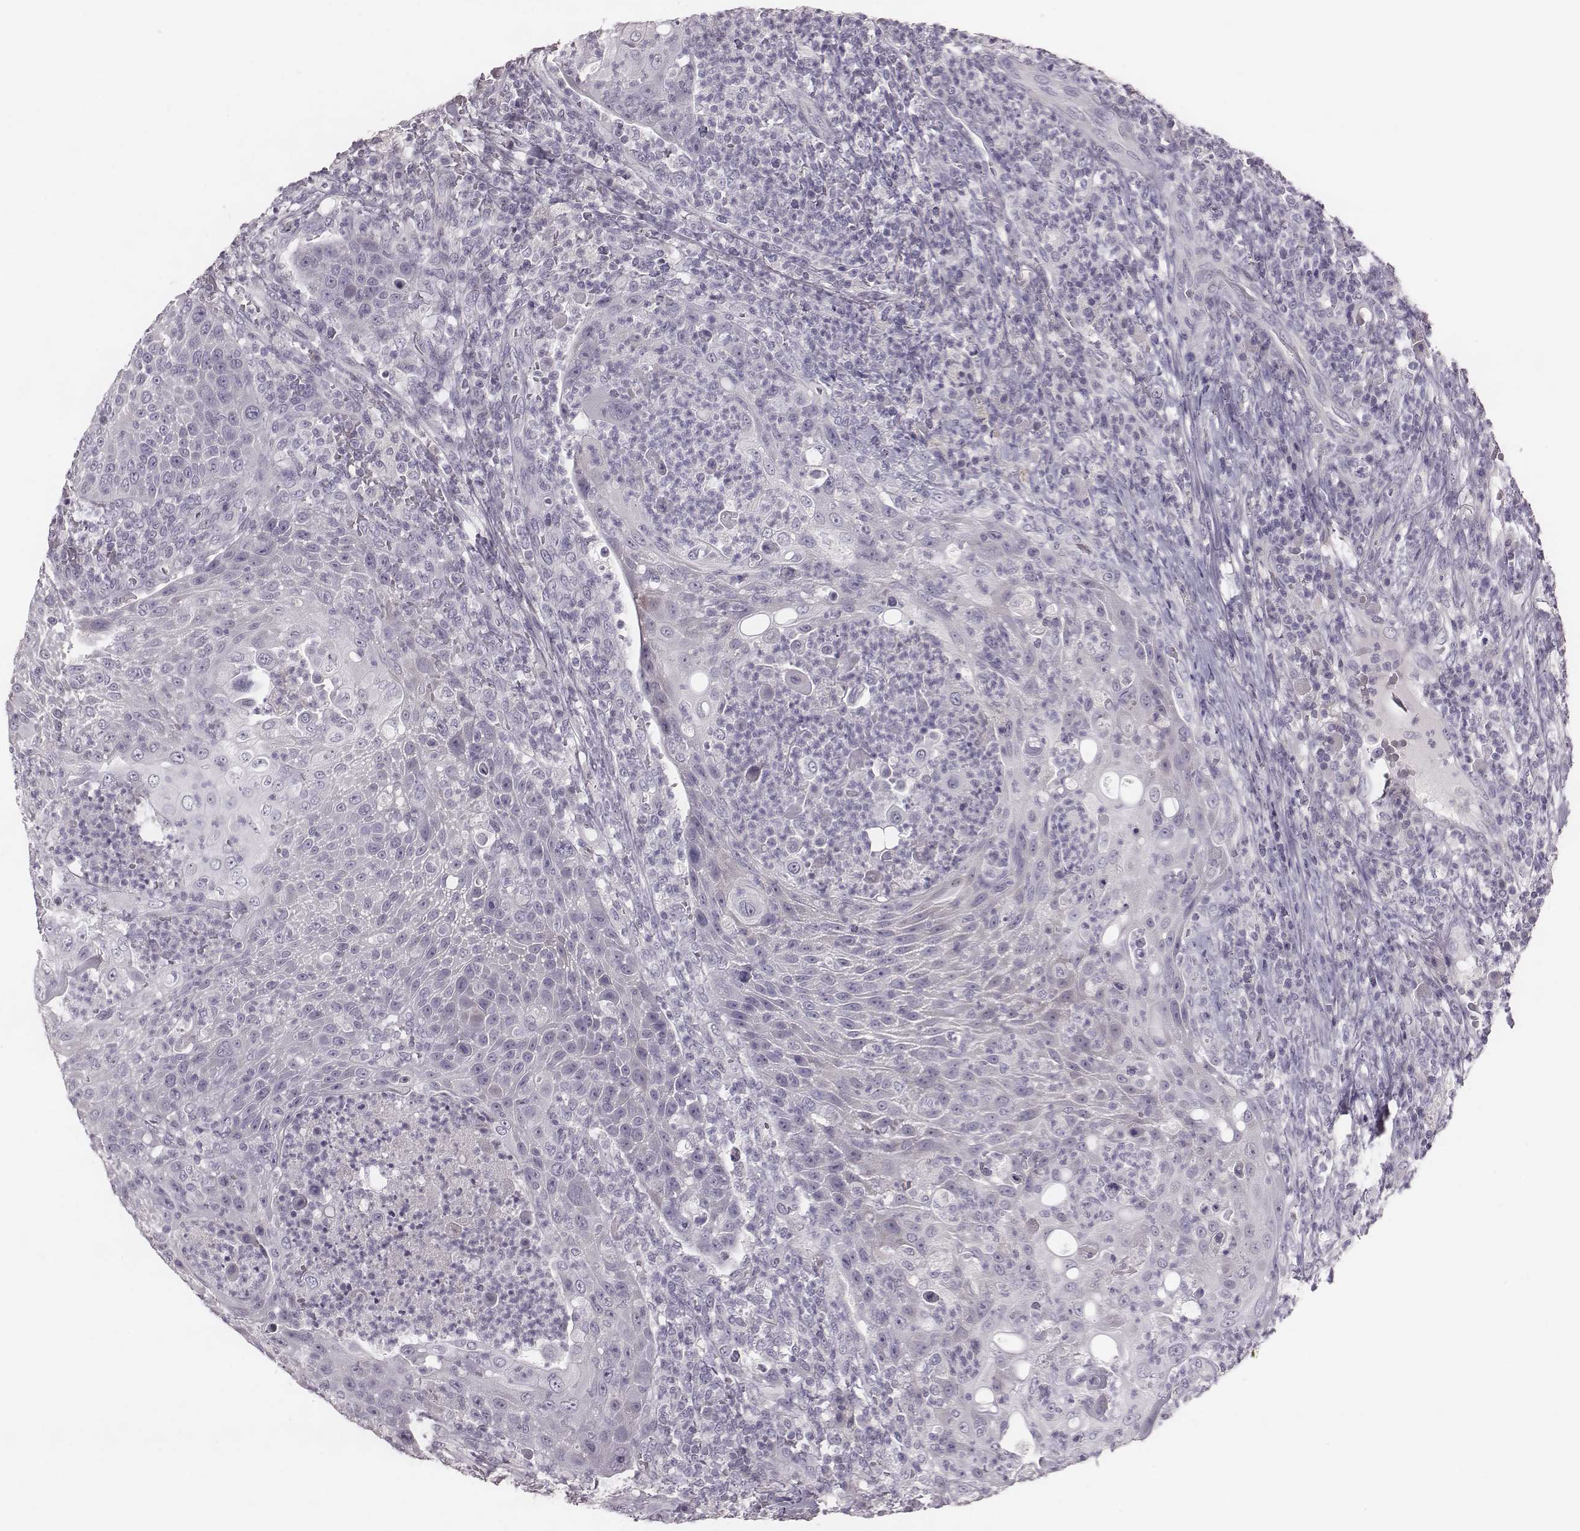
{"staining": {"intensity": "negative", "quantity": "none", "location": "none"}, "tissue": "head and neck cancer", "cell_type": "Tumor cells", "image_type": "cancer", "snomed": [{"axis": "morphology", "description": "Squamous cell carcinoma, NOS"}, {"axis": "topography", "description": "Head-Neck"}], "caption": "Tumor cells show no significant protein positivity in head and neck cancer (squamous cell carcinoma).", "gene": "PDE8B", "patient": {"sex": "male", "age": 69}}